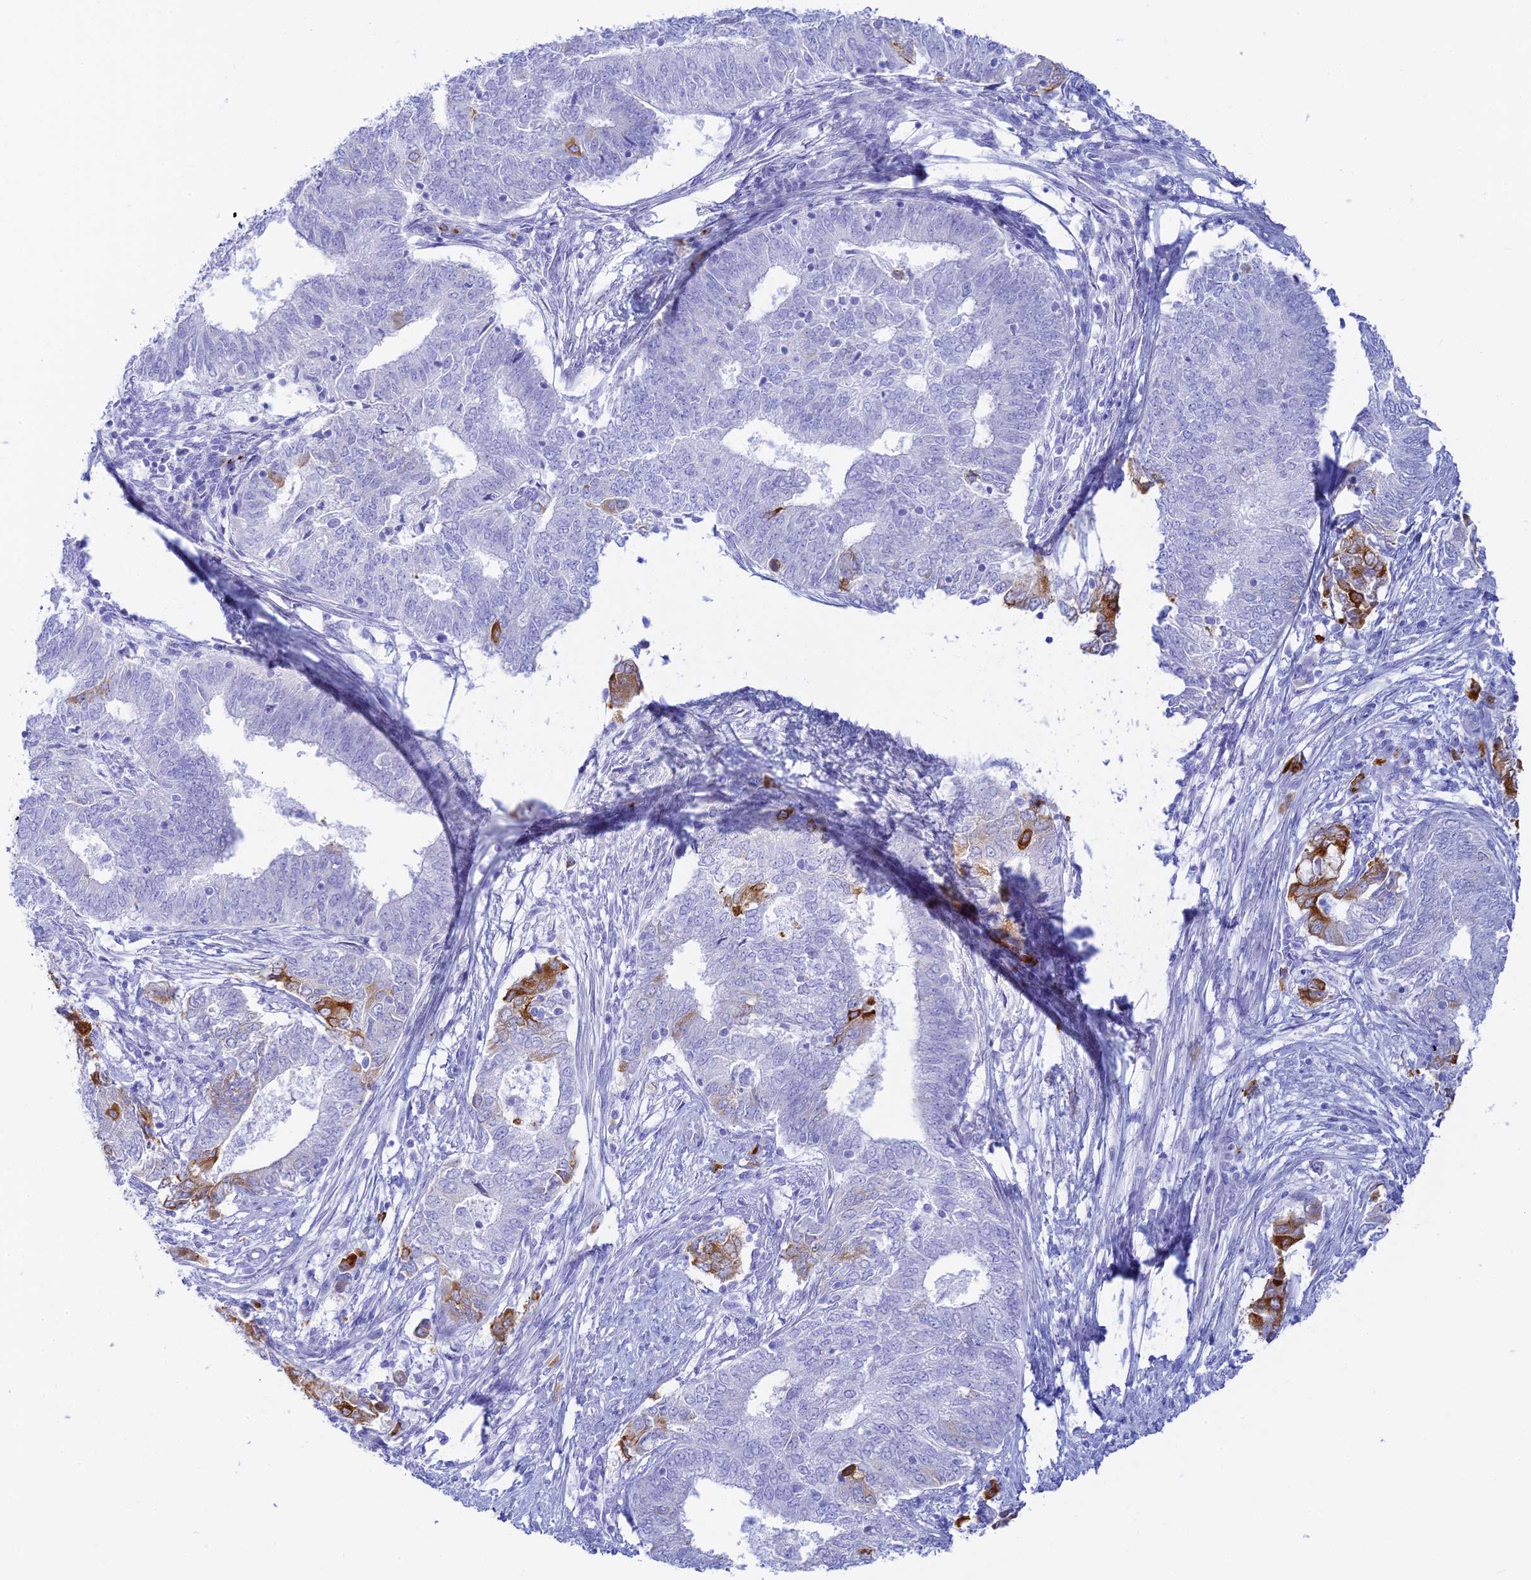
{"staining": {"intensity": "strong", "quantity": "<25%", "location": "cytoplasmic/membranous"}, "tissue": "endometrial cancer", "cell_type": "Tumor cells", "image_type": "cancer", "snomed": [{"axis": "morphology", "description": "Adenocarcinoma, NOS"}, {"axis": "topography", "description": "Endometrium"}], "caption": "Strong cytoplasmic/membranous staining is present in about <25% of tumor cells in adenocarcinoma (endometrial). (DAB = brown stain, brightfield microscopy at high magnification).", "gene": "CEP152", "patient": {"sex": "female", "age": 62}}